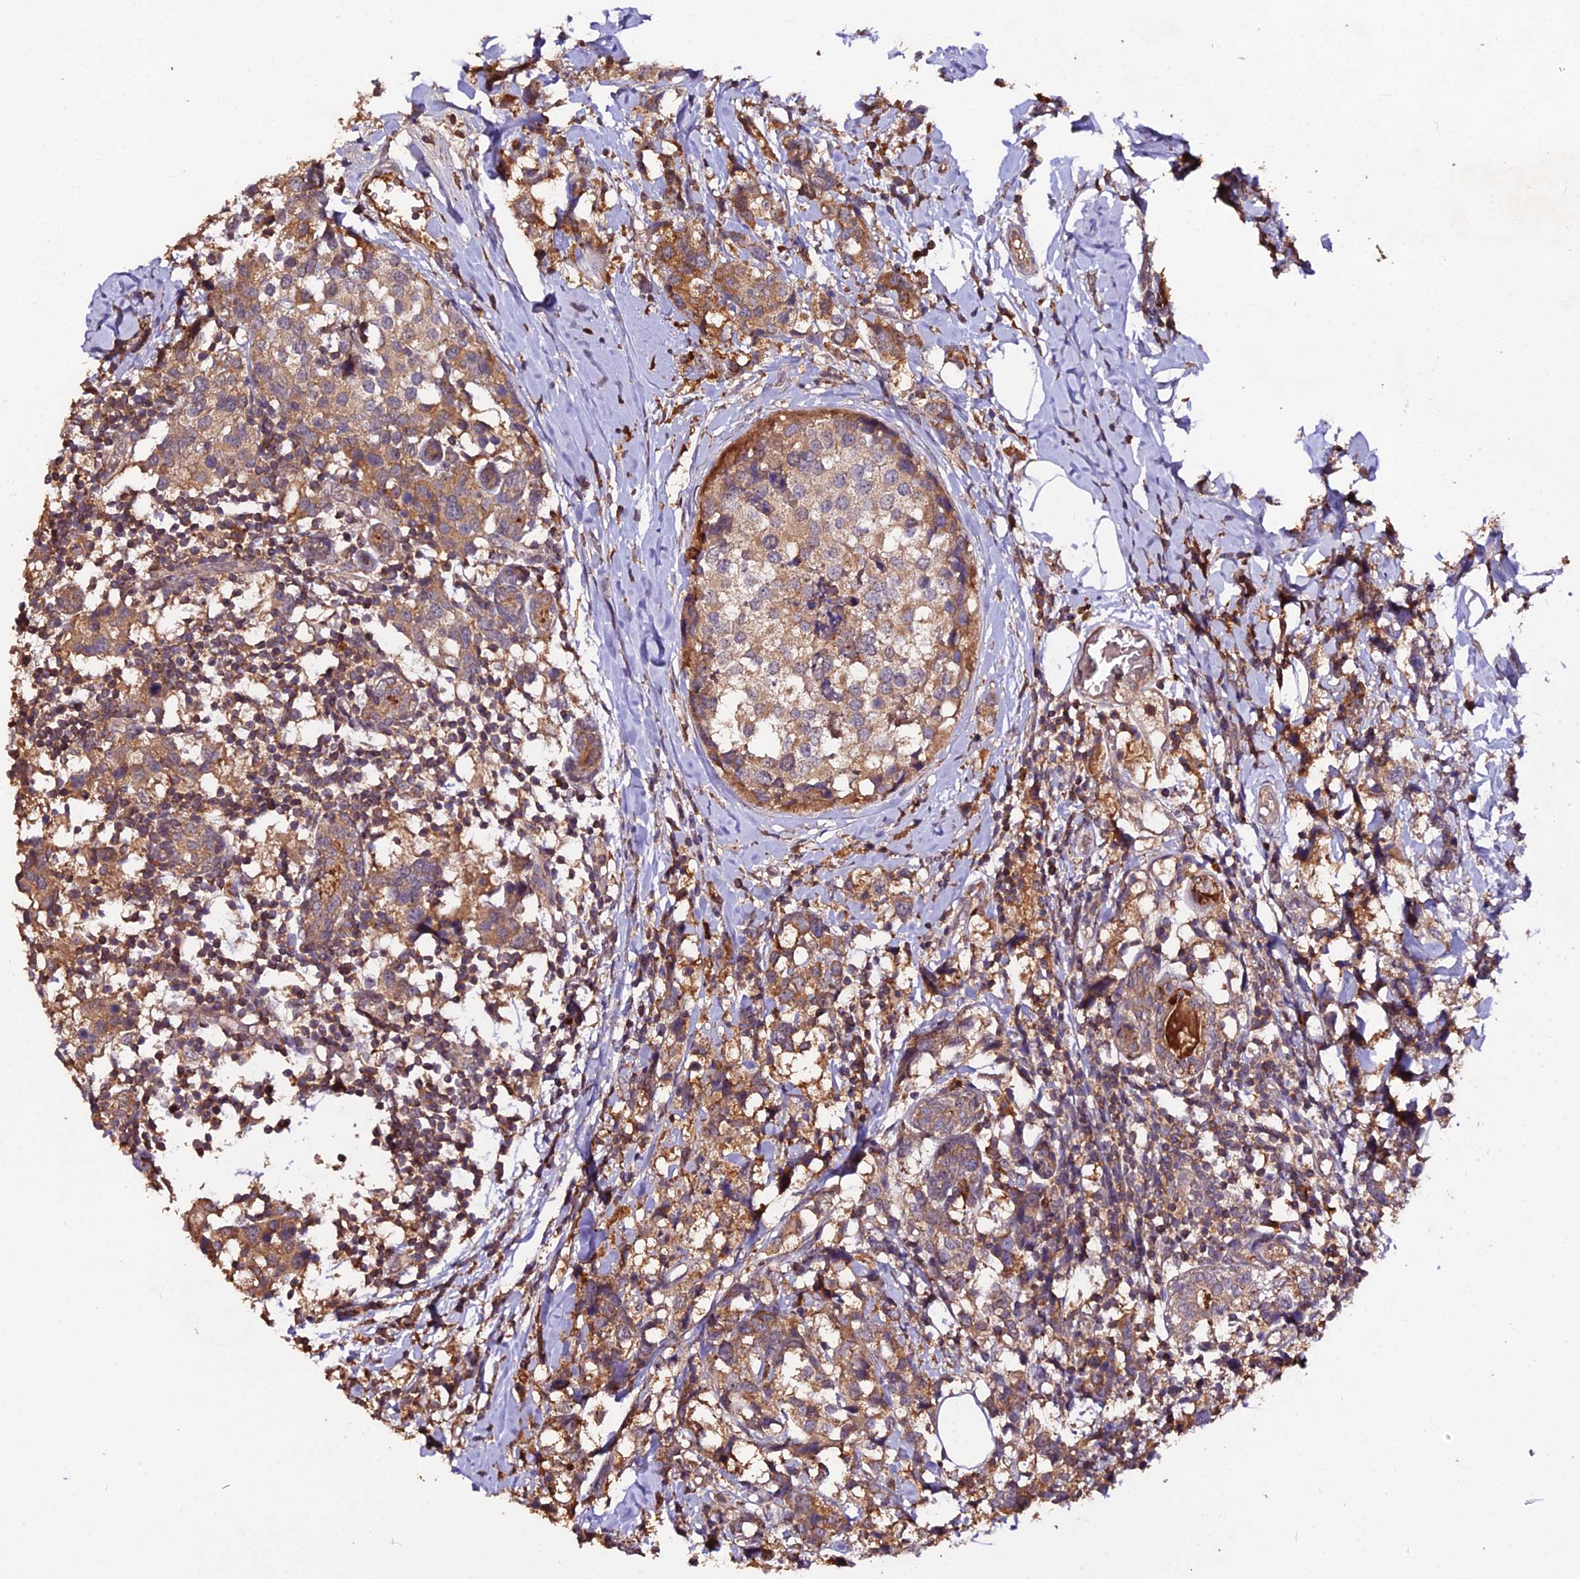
{"staining": {"intensity": "moderate", "quantity": ">75%", "location": "cytoplasmic/membranous"}, "tissue": "breast cancer", "cell_type": "Tumor cells", "image_type": "cancer", "snomed": [{"axis": "morphology", "description": "Lobular carcinoma"}, {"axis": "topography", "description": "Breast"}], "caption": "Lobular carcinoma (breast) stained with a protein marker reveals moderate staining in tumor cells.", "gene": "KCTD16", "patient": {"sex": "female", "age": 59}}